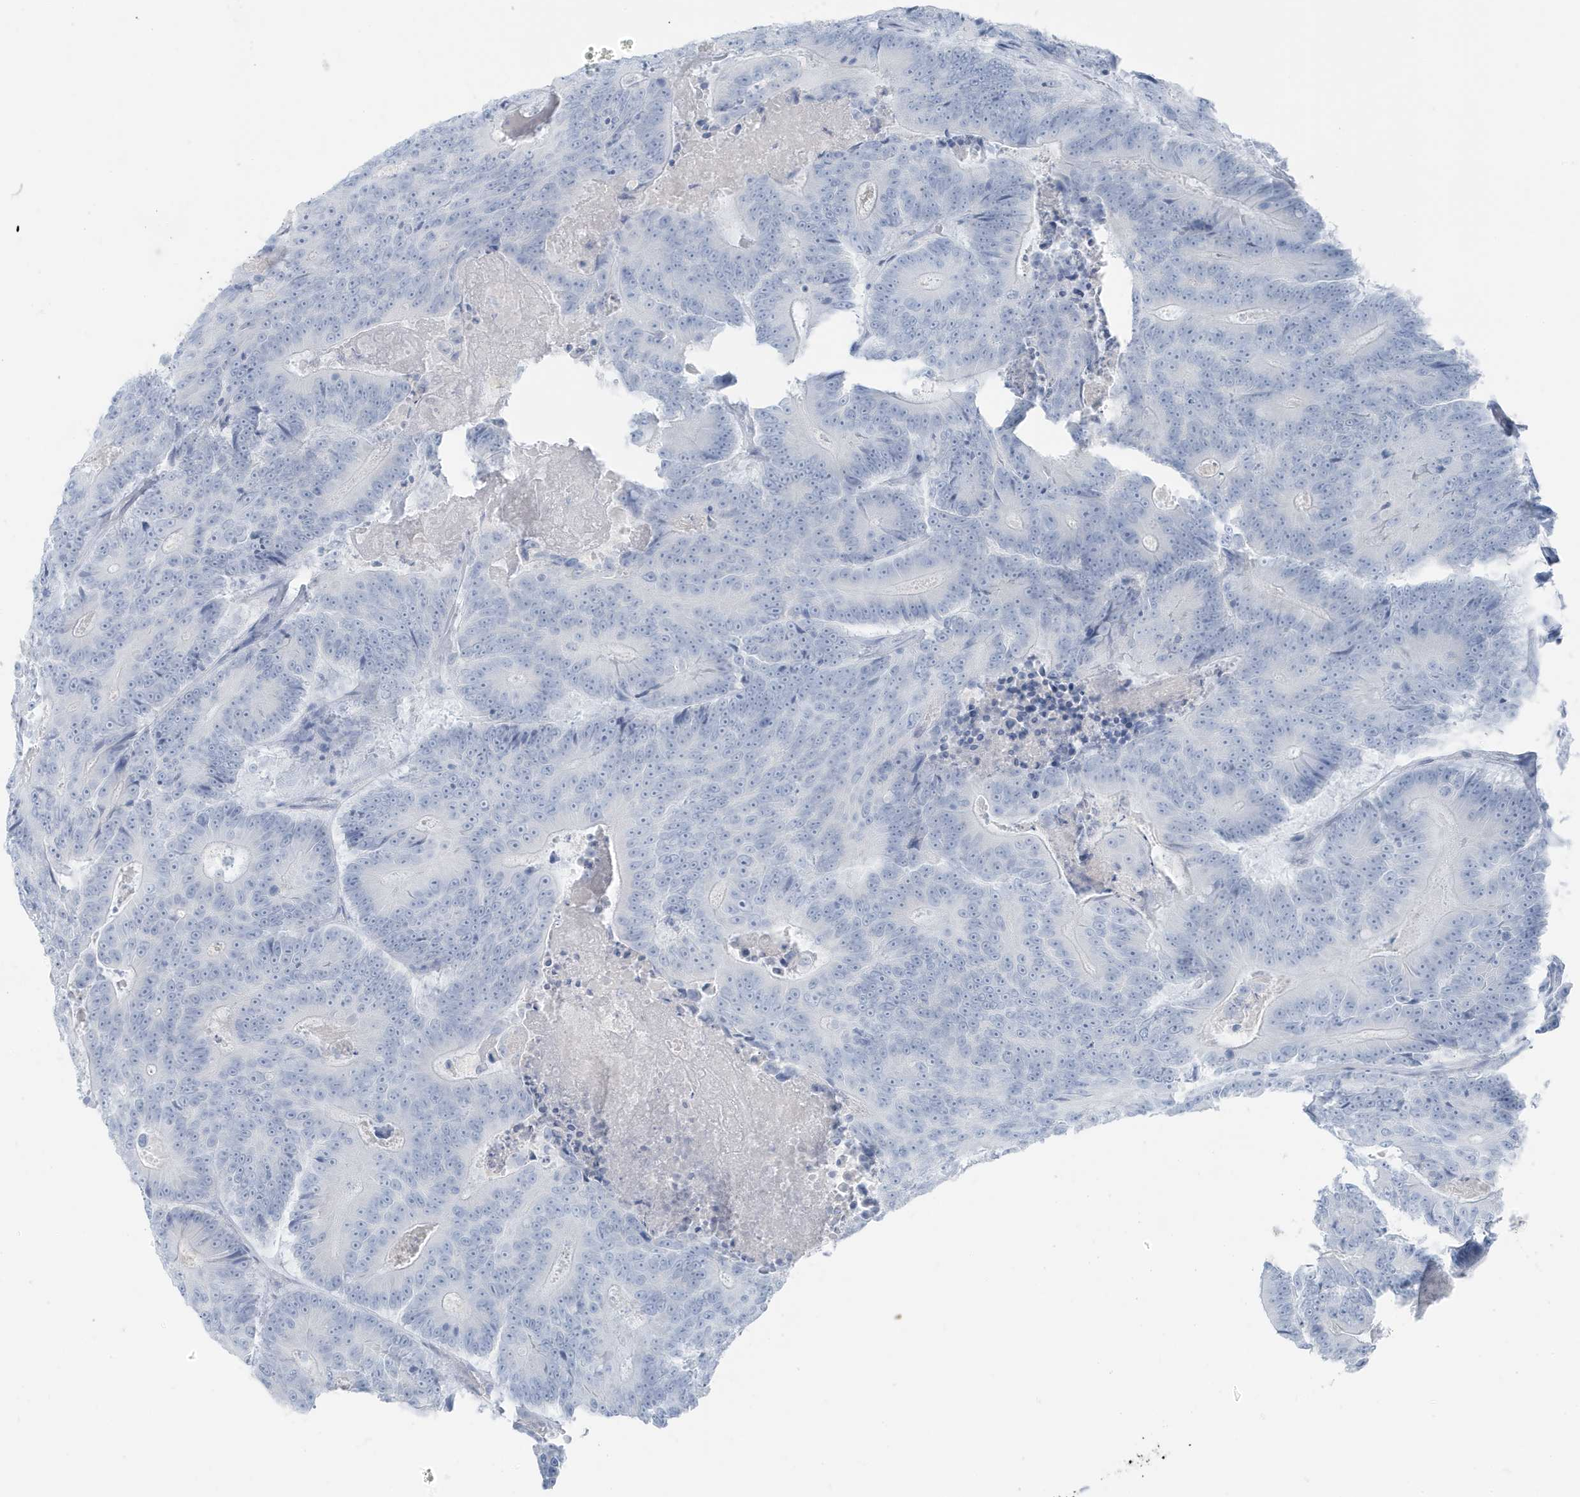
{"staining": {"intensity": "negative", "quantity": "none", "location": "none"}, "tissue": "colorectal cancer", "cell_type": "Tumor cells", "image_type": "cancer", "snomed": [{"axis": "morphology", "description": "Adenocarcinoma, NOS"}, {"axis": "topography", "description": "Colon"}], "caption": "Image shows no significant protein expression in tumor cells of adenocarcinoma (colorectal).", "gene": "ZFP64", "patient": {"sex": "male", "age": 83}}